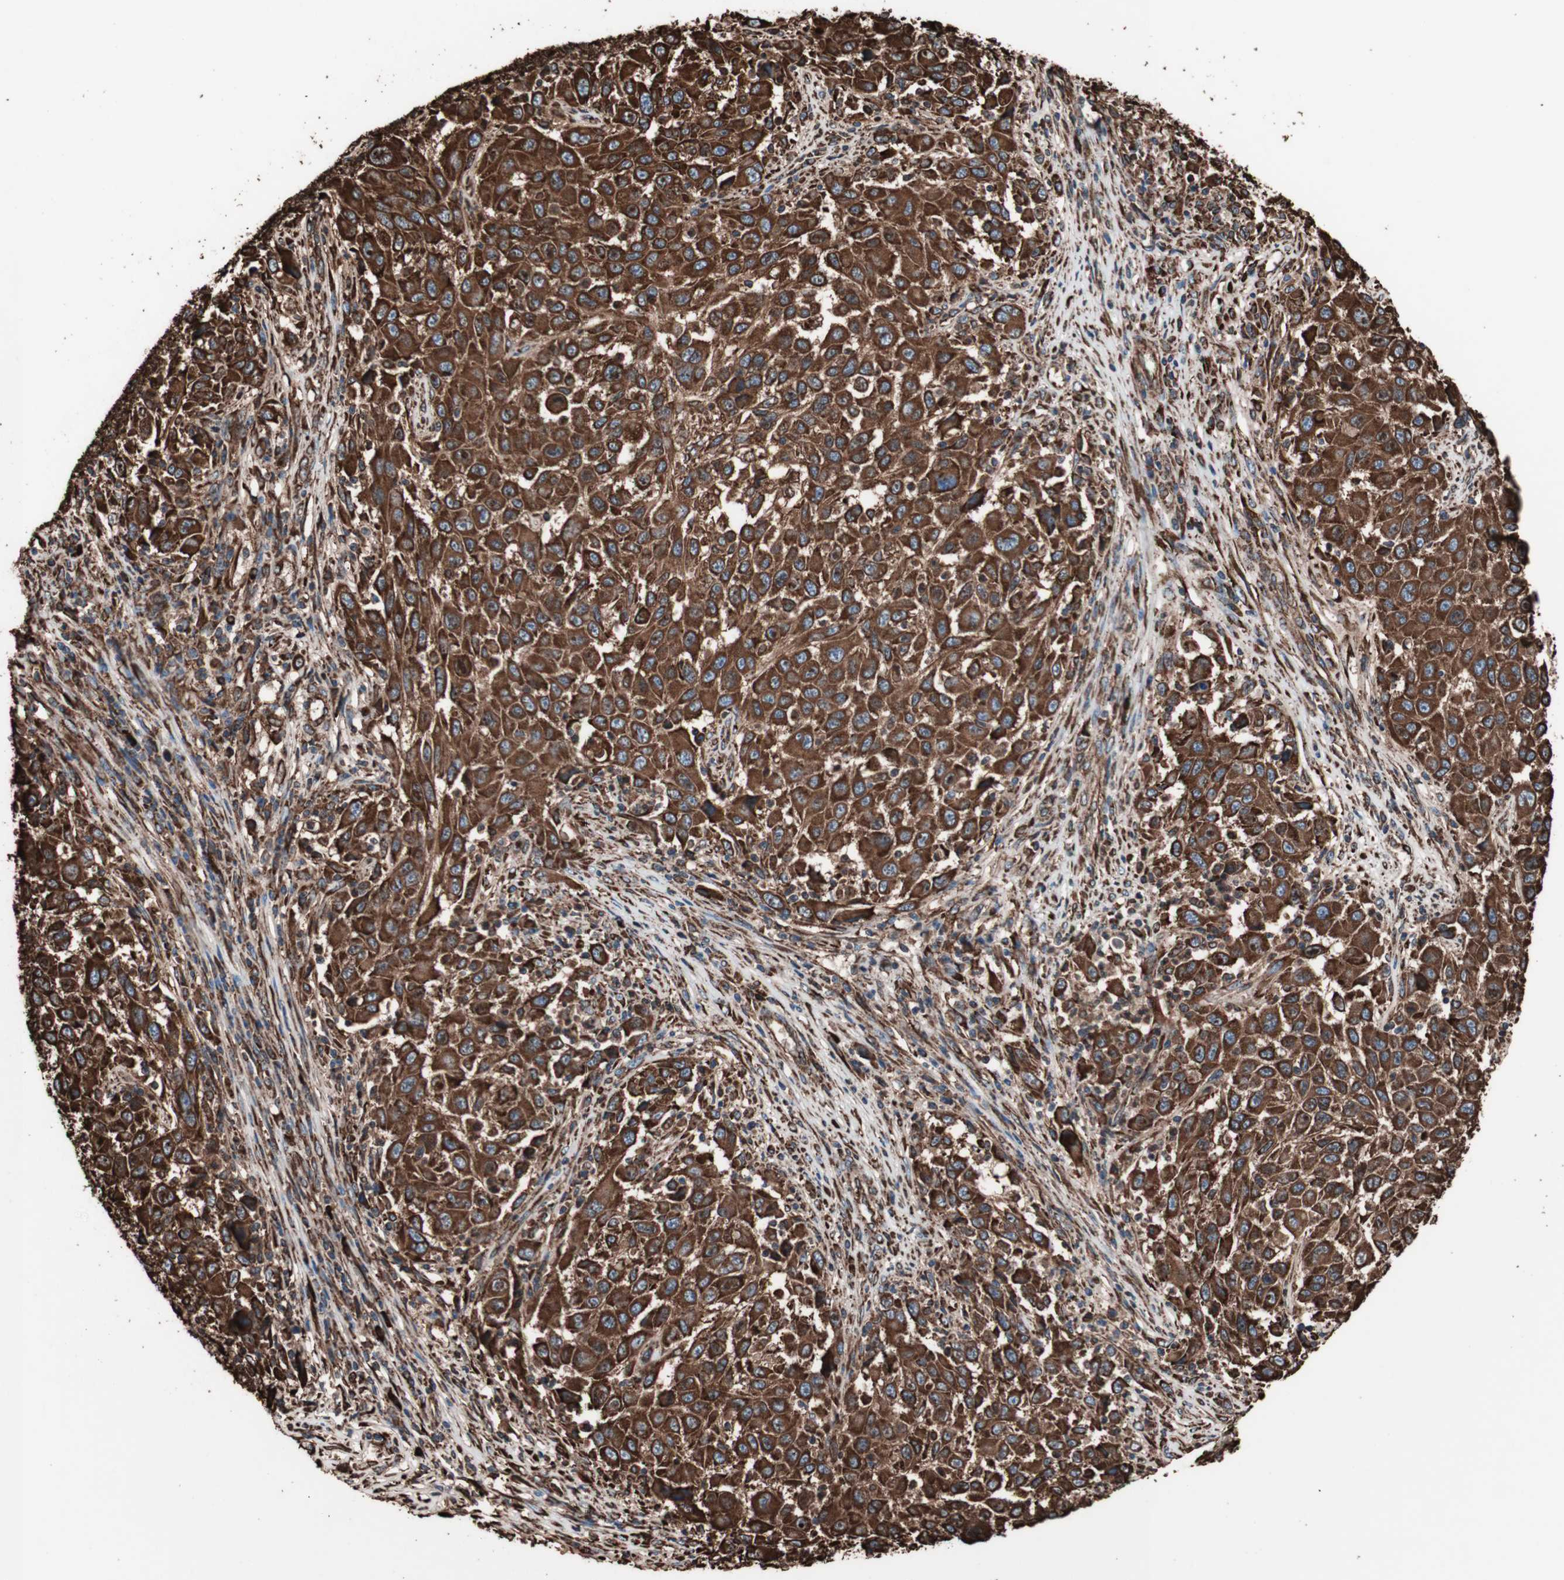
{"staining": {"intensity": "strong", "quantity": ">75%", "location": "cytoplasmic/membranous"}, "tissue": "melanoma", "cell_type": "Tumor cells", "image_type": "cancer", "snomed": [{"axis": "morphology", "description": "Malignant melanoma, Metastatic site"}, {"axis": "topography", "description": "Lymph node"}], "caption": "Malignant melanoma (metastatic site) stained with a brown dye shows strong cytoplasmic/membranous positive staining in approximately >75% of tumor cells.", "gene": "HSP90B1", "patient": {"sex": "male", "age": 61}}